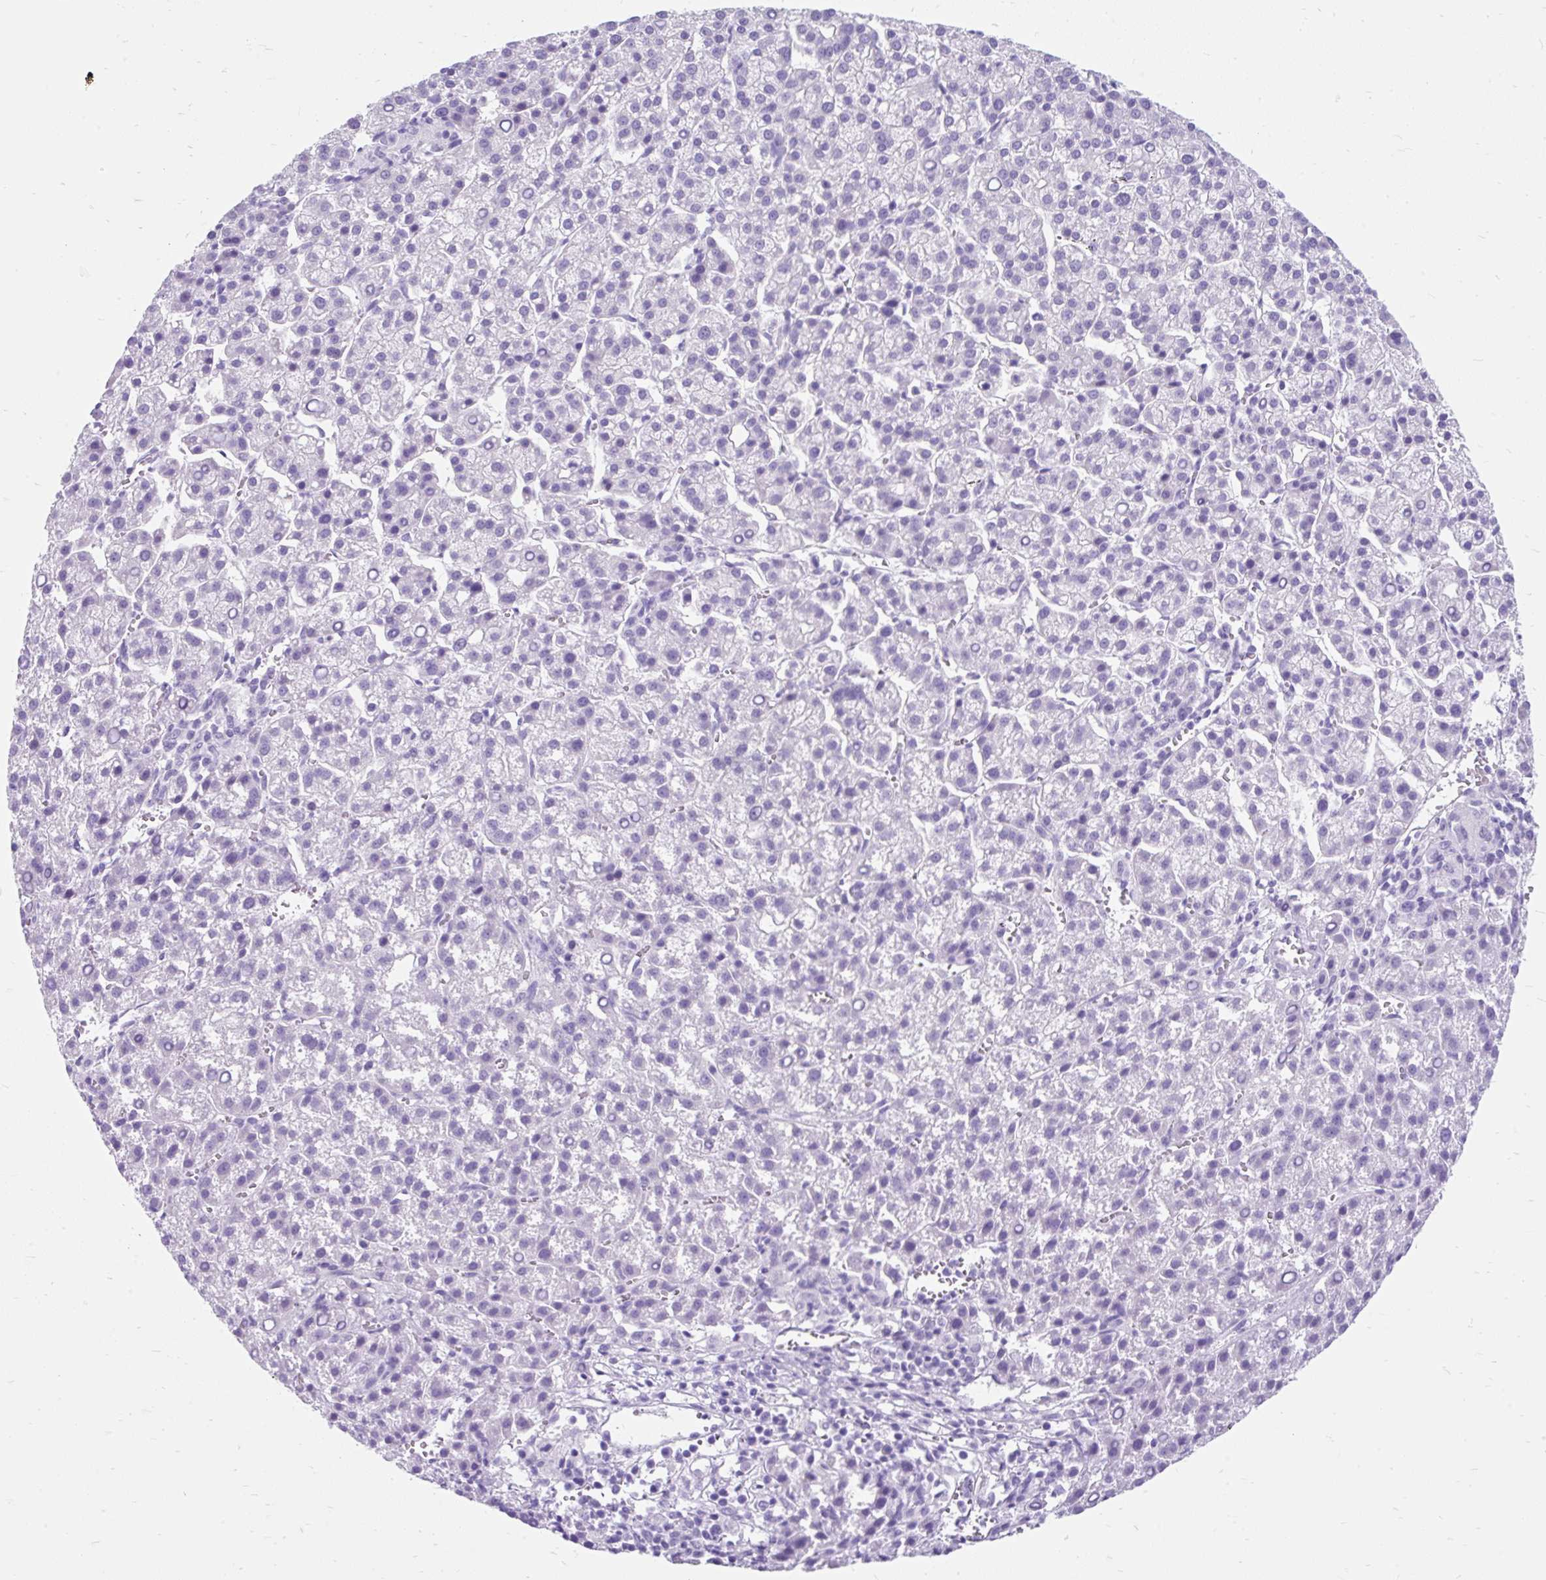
{"staining": {"intensity": "negative", "quantity": "none", "location": "none"}, "tissue": "liver cancer", "cell_type": "Tumor cells", "image_type": "cancer", "snomed": [{"axis": "morphology", "description": "Carcinoma, Hepatocellular, NOS"}, {"axis": "topography", "description": "Liver"}], "caption": "There is no significant staining in tumor cells of liver cancer.", "gene": "SCGB1A1", "patient": {"sex": "female", "age": 58}}